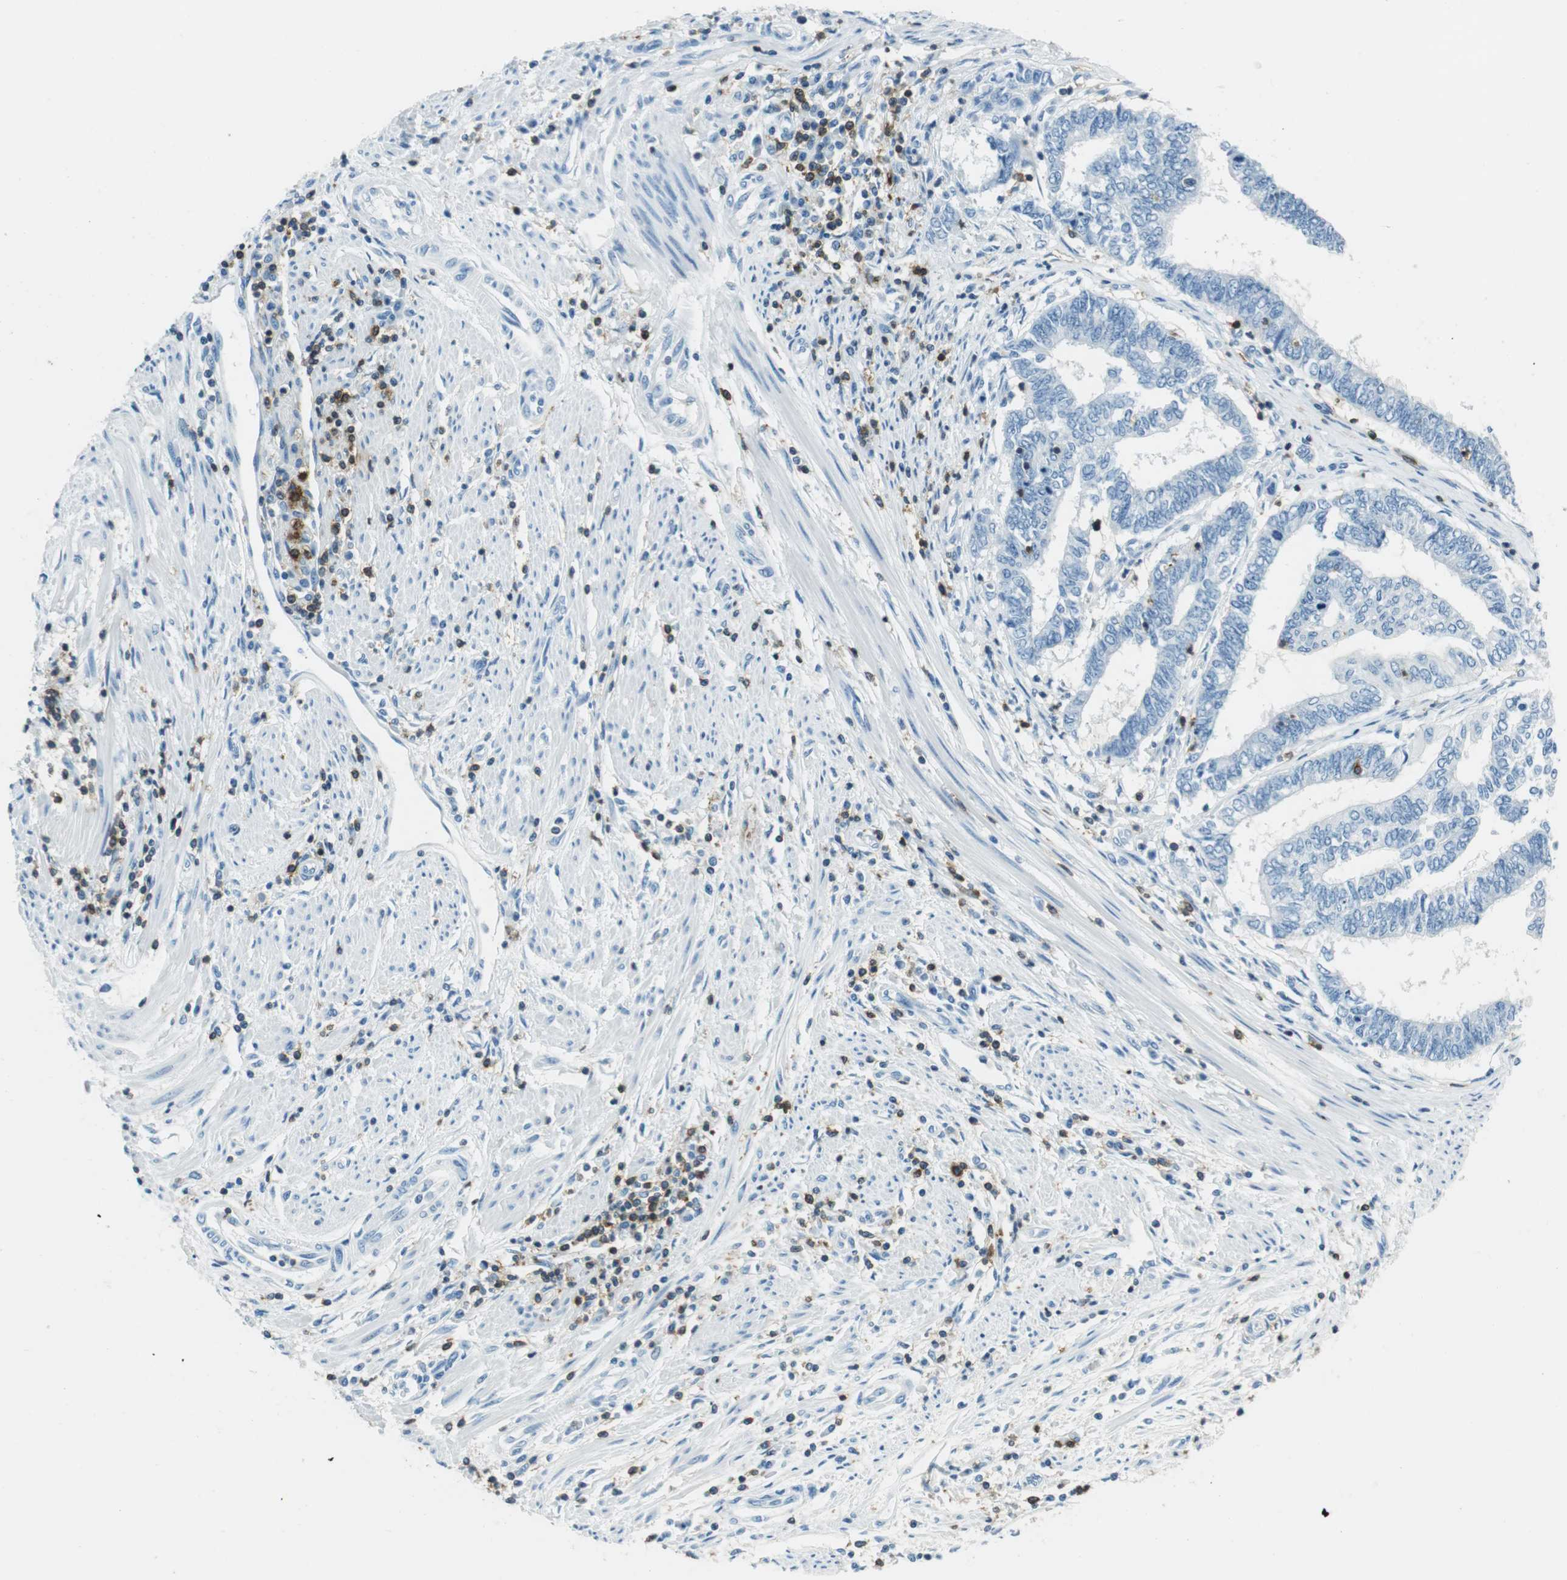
{"staining": {"intensity": "negative", "quantity": "none", "location": "none"}, "tissue": "endometrial cancer", "cell_type": "Tumor cells", "image_type": "cancer", "snomed": [{"axis": "morphology", "description": "Adenocarcinoma, NOS"}, {"axis": "topography", "description": "Uterus"}, {"axis": "topography", "description": "Endometrium"}], "caption": "Immunohistochemical staining of human endometrial adenocarcinoma displays no significant expression in tumor cells. (Brightfield microscopy of DAB (3,3'-diaminobenzidine) immunohistochemistry (IHC) at high magnification).", "gene": "LAT", "patient": {"sex": "female", "age": 70}}